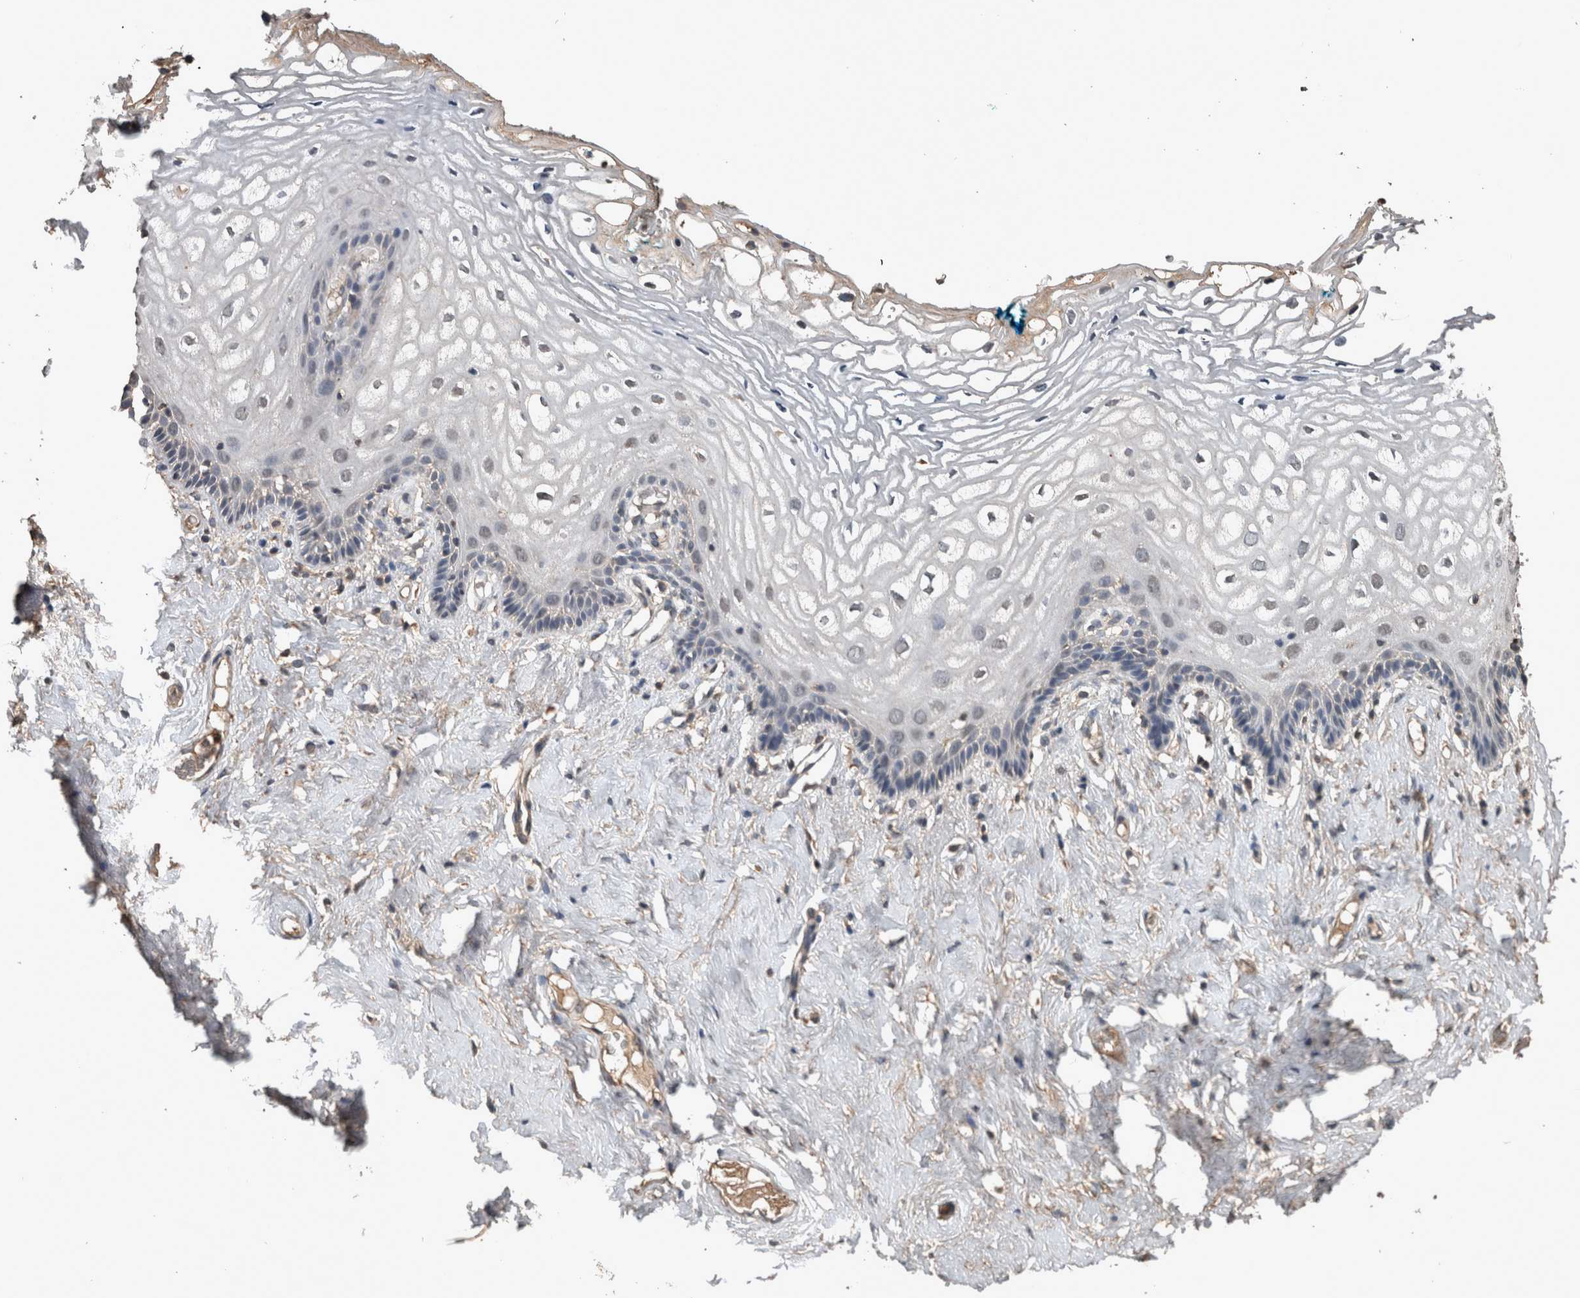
{"staining": {"intensity": "weak", "quantity": "<25%", "location": "nuclear"}, "tissue": "vagina", "cell_type": "Squamous epithelial cells", "image_type": "normal", "snomed": [{"axis": "morphology", "description": "Normal tissue, NOS"}, {"axis": "morphology", "description": "Adenocarcinoma, NOS"}, {"axis": "topography", "description": "Rectum"}, {"axis": "topography", "description": "Vagina"}], "caption": "Immunohistochemistry micrograph of unremarkable vagina: vagina stained with DAB shows no significant protein expression in squamous epithelial cells.", "gene": "FGFRL1", "patient": {"sex": "female", "age": 71}}